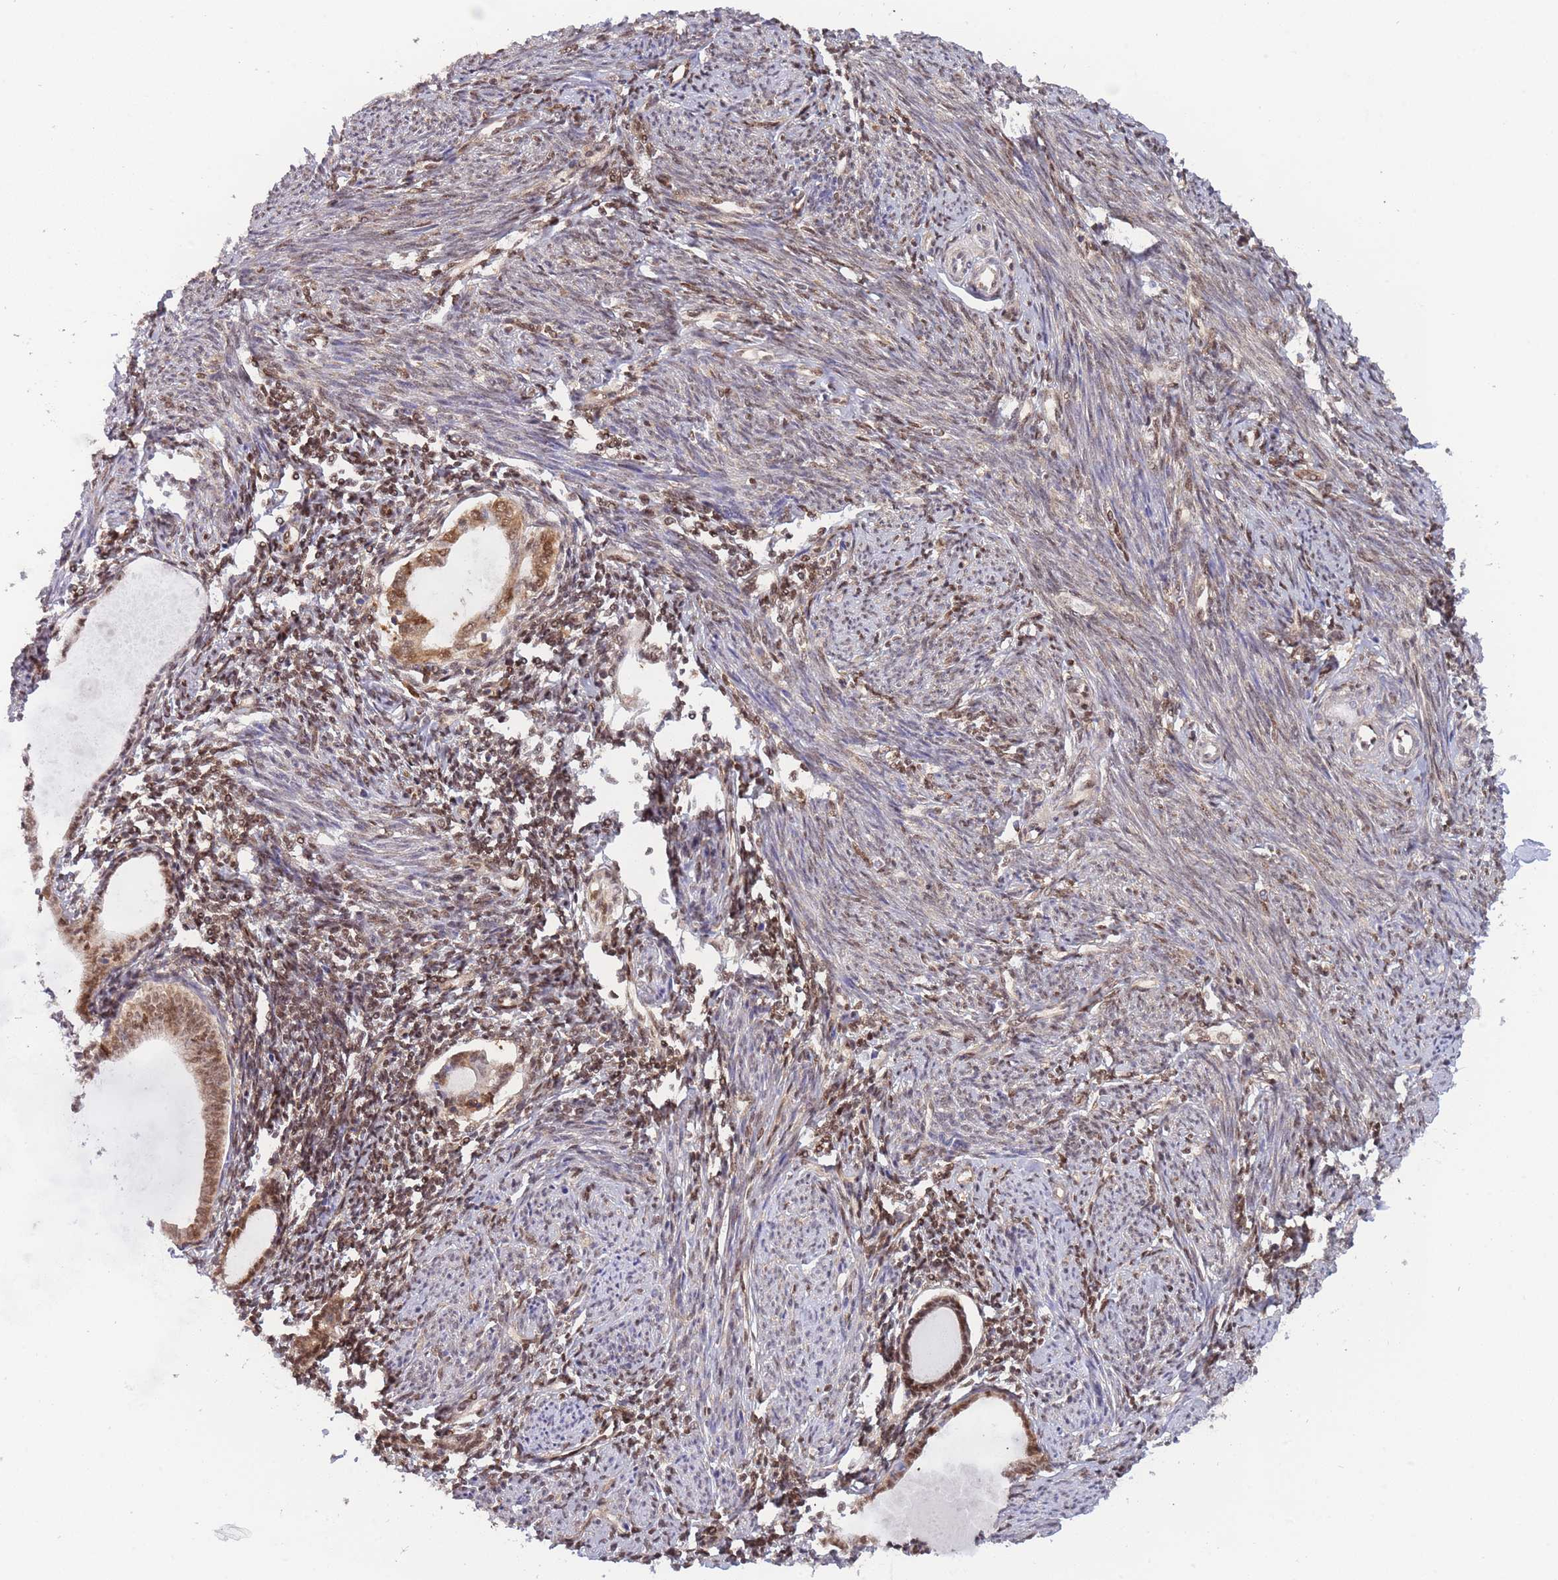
{"staining": {"intensity": "moderate", "quantity": "25%-75%", "location": "cytoplasmic/membranous"}, "tissue": "endometrium", "cell_type": "Cells in endometrial stroma", "image_type": "normal", "snomed": [{"axis": "morphology", "description": "Normal tissue, NOS"}, {"axis": "topography", "description": "Endometrium"}], "caption": "Moderate cytoplasmic/membranous protein expression is present in approximately 25%-75% of cells in endometrial stroma in endometrium.", "gene": "NSFL1C", "patient": {"sex": "female", "age": 63}}